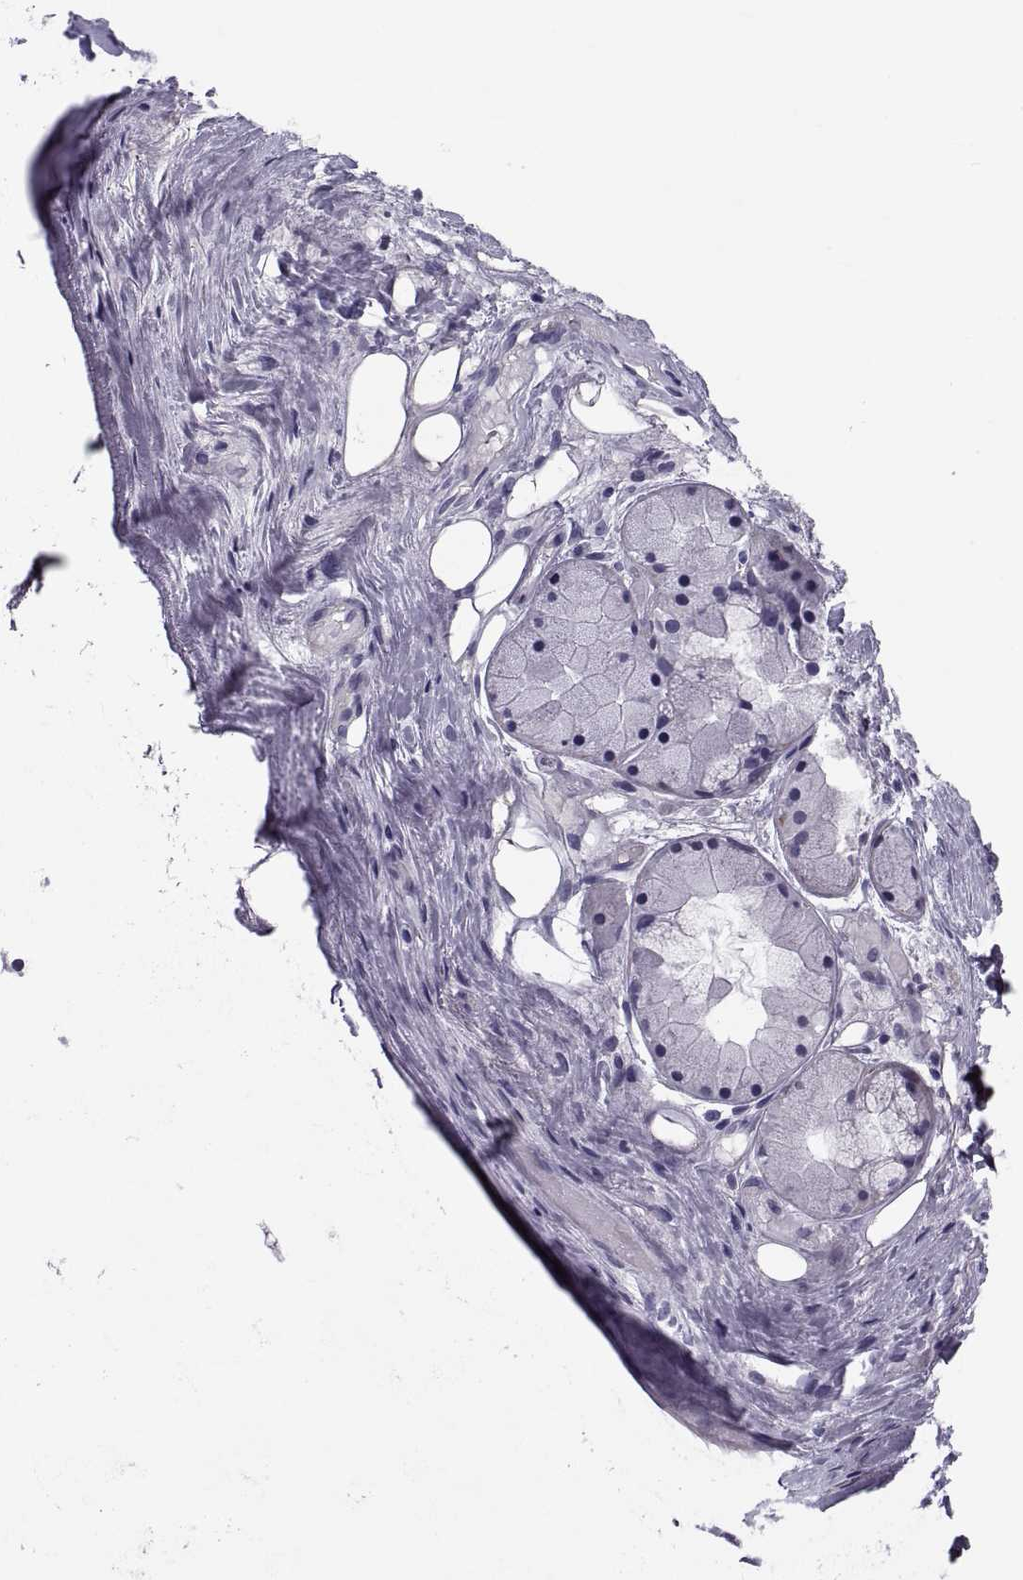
{"staining": {"intensity": "negative", "quantity": "none", "location": "none"}, "tissue": "adipose tissue", "cell_type": "Adipocytes", "image_type": "normal", "snomed": [{"axis": "morphology", "description": "Normal tissue, NOS"}, {"axis": "topography", "description": "Cartilage tissue"}], "caption": "Immunohistochemical staining of normal human adipose tissue shows no significant expression in adipocytes.", "gene": "PDZRN4", "patient": {"sex": "male", "age": 62}}